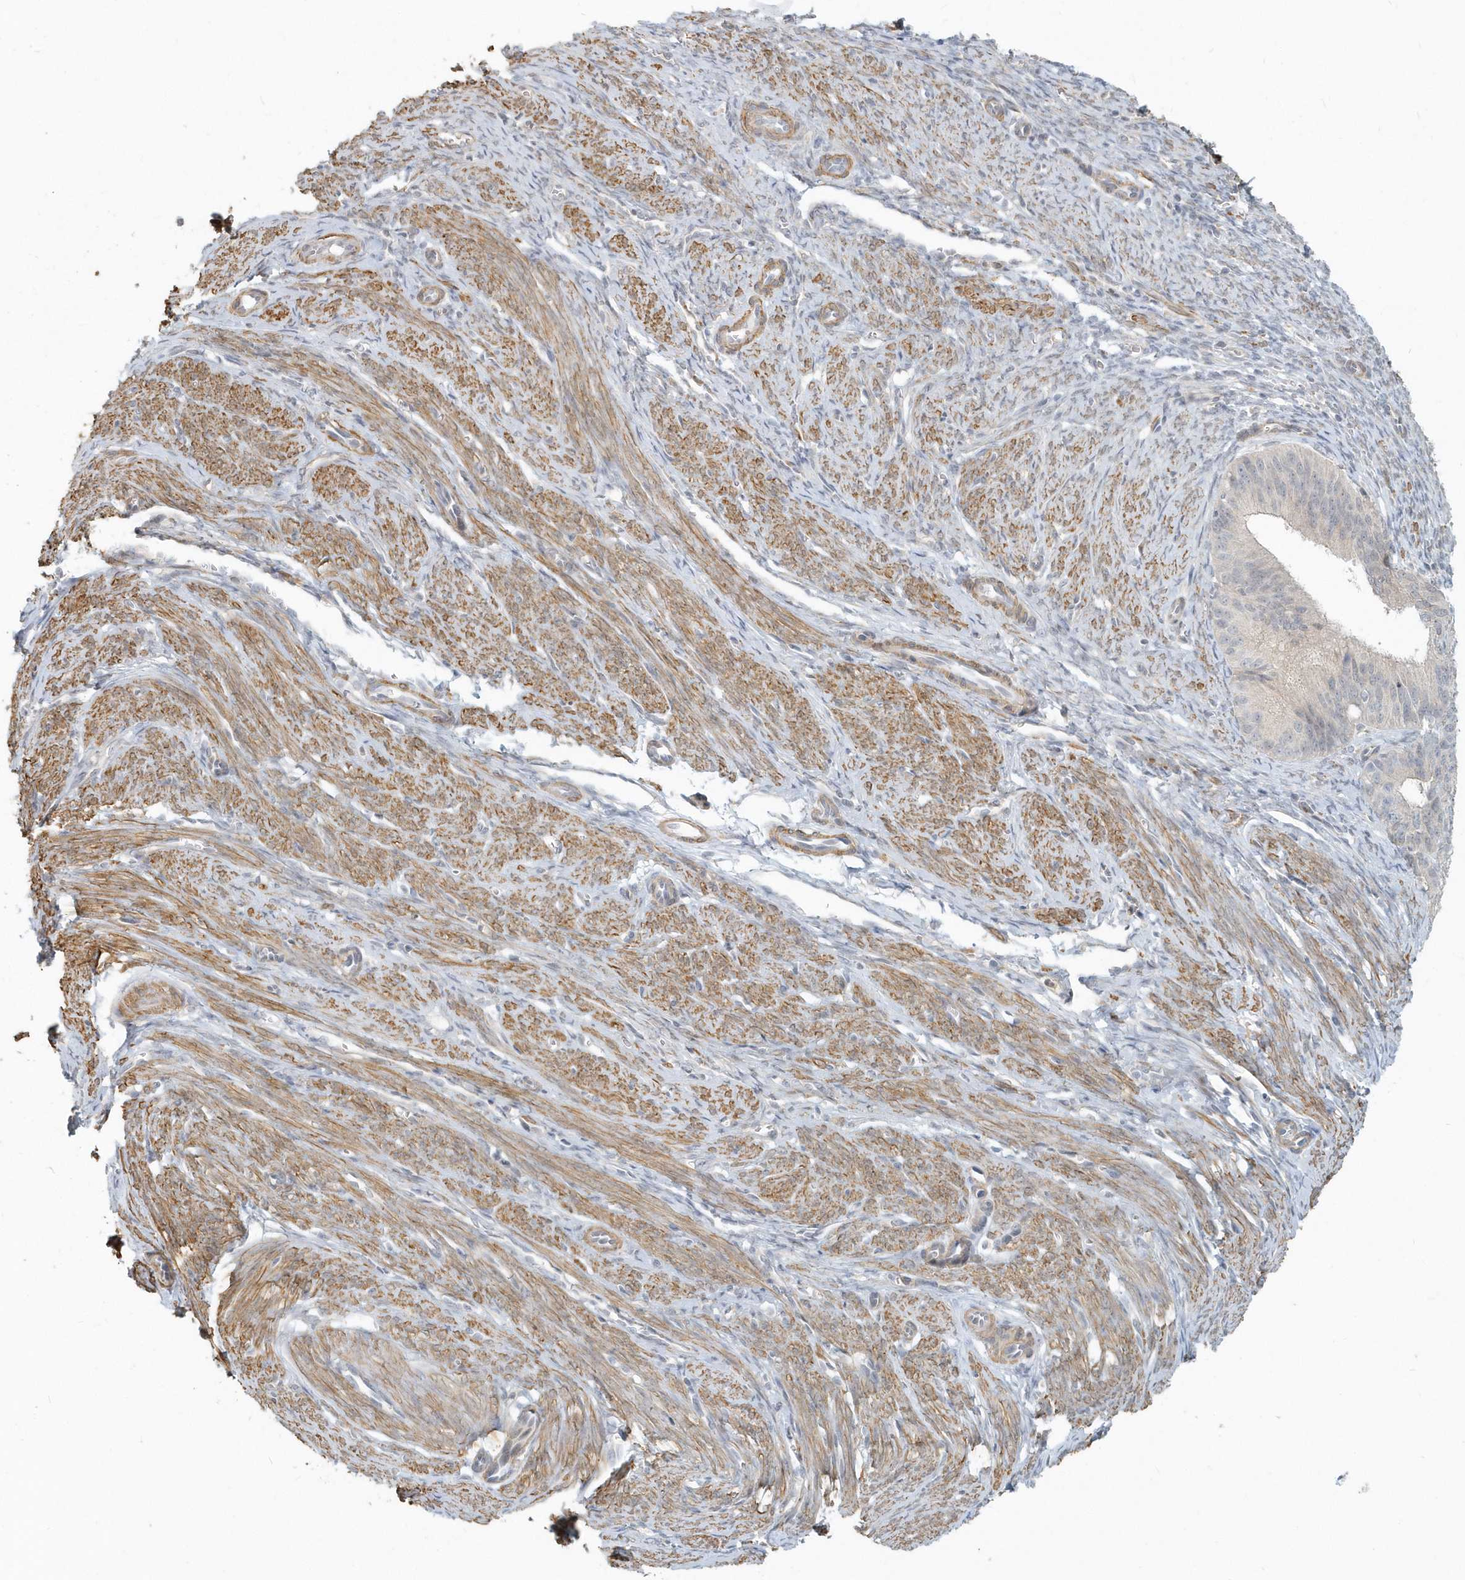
{"staining": {"intensity": "negative", "quantity": "none", "location": "none"}, "tissue": "endometrial cancer", "cell_type": "Tumor cells", "image_type": "cancer", "snomed": [{"axis": "morphology", "description": "Adenocarcinoma, NOS"}, {"axis": "topography", "description": "Endometrium"}], "caption": "This is a histopathology image of immunohistochemistry (IHC) staining of endometrial cancer (adenocarcinoma), which shows no positivity in tumor cells.", "gene": "NAPB", "patient": {"sex": "female", "age": 51}}